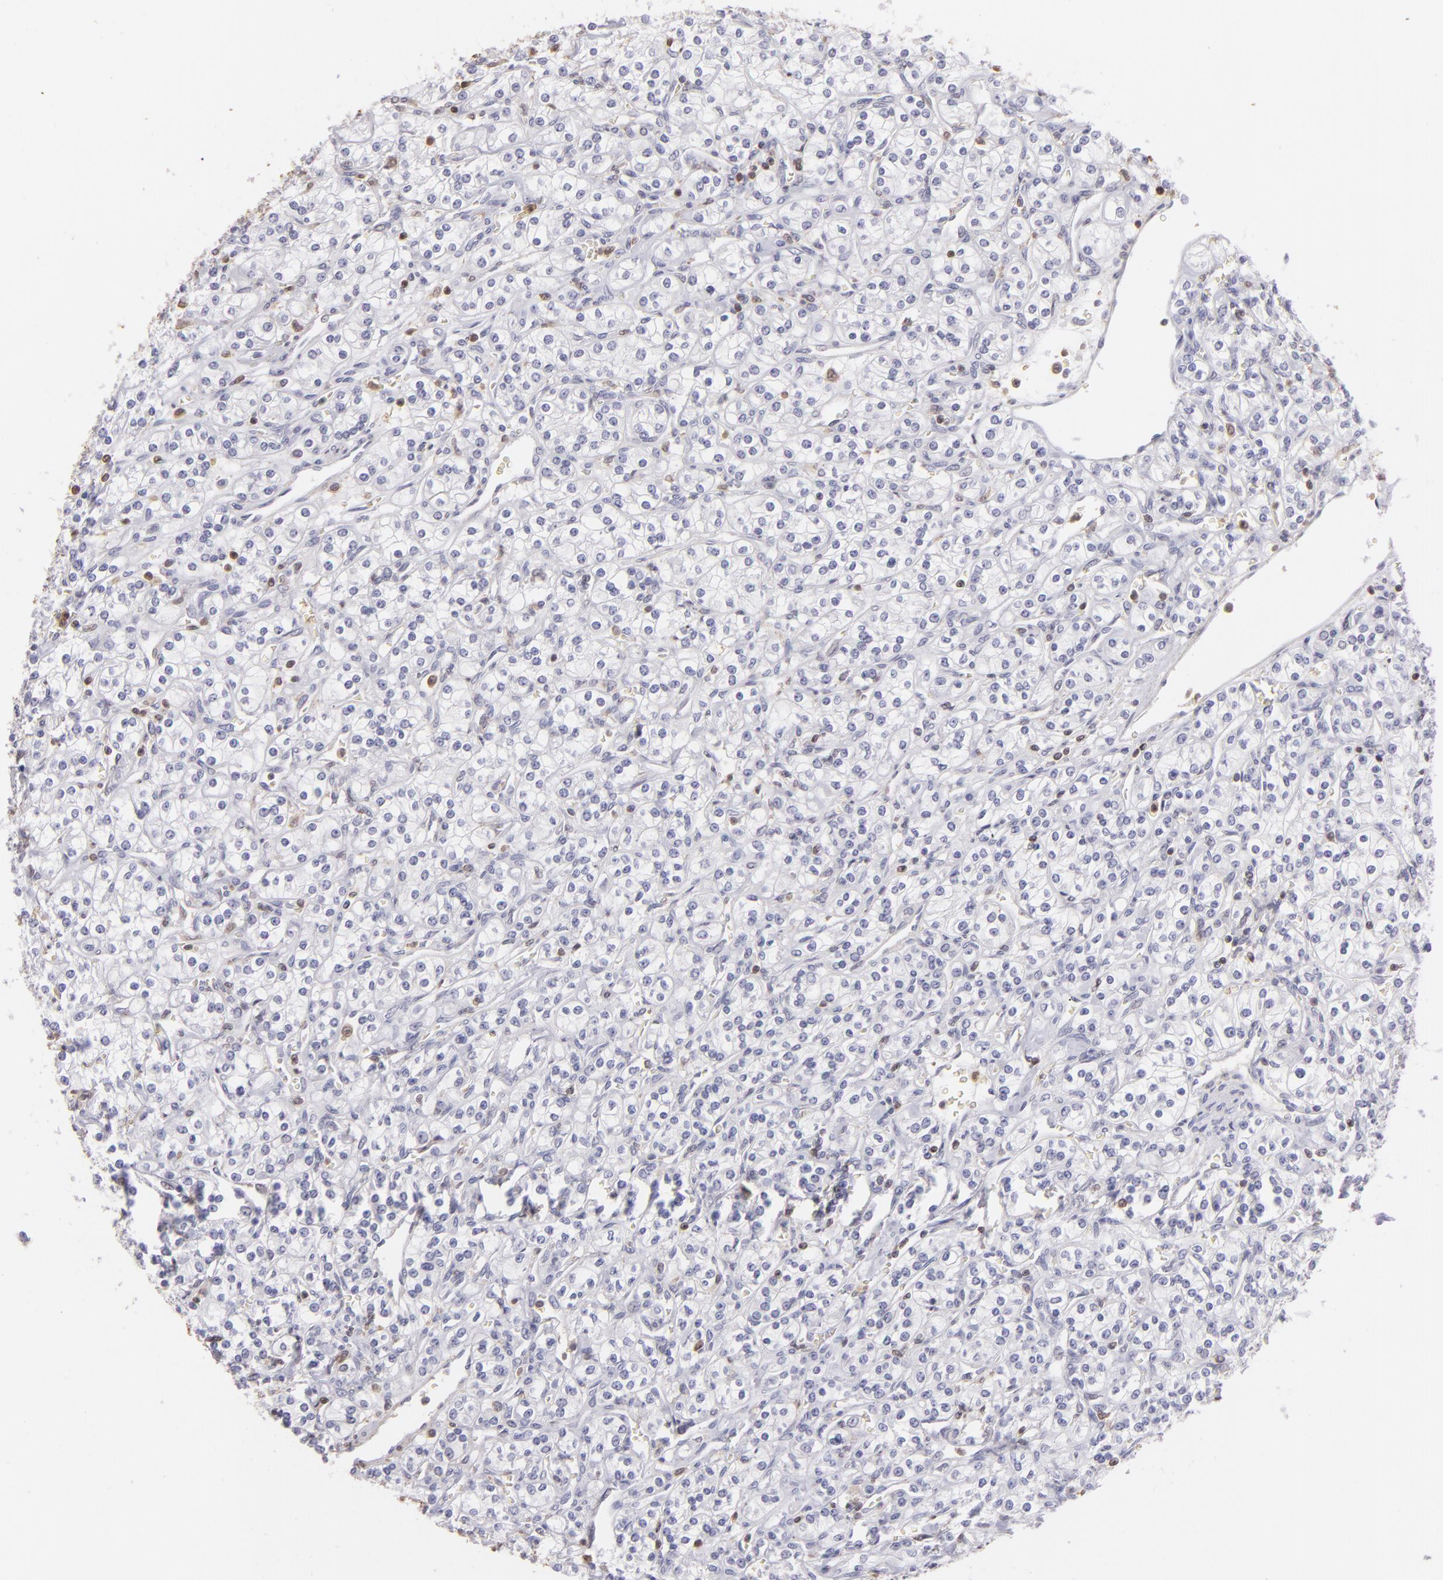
{"staining": {"intensity": "negative", "quantity": "none", "location": "none"}, "tissue": "renal cancer", "cell_type": "Tumor cells", "image_type": "cancer", "snomed": [{"axis": "morphology", "description": "Adenocarcinoma, NOS"}, {"axis": "topography", "description": "Kidney"}], "caption": "Tumor cells are negative for protein expression in human renal cancer.", "gene": "S100A2", "patient": {"sex": "male", "age": 77}}